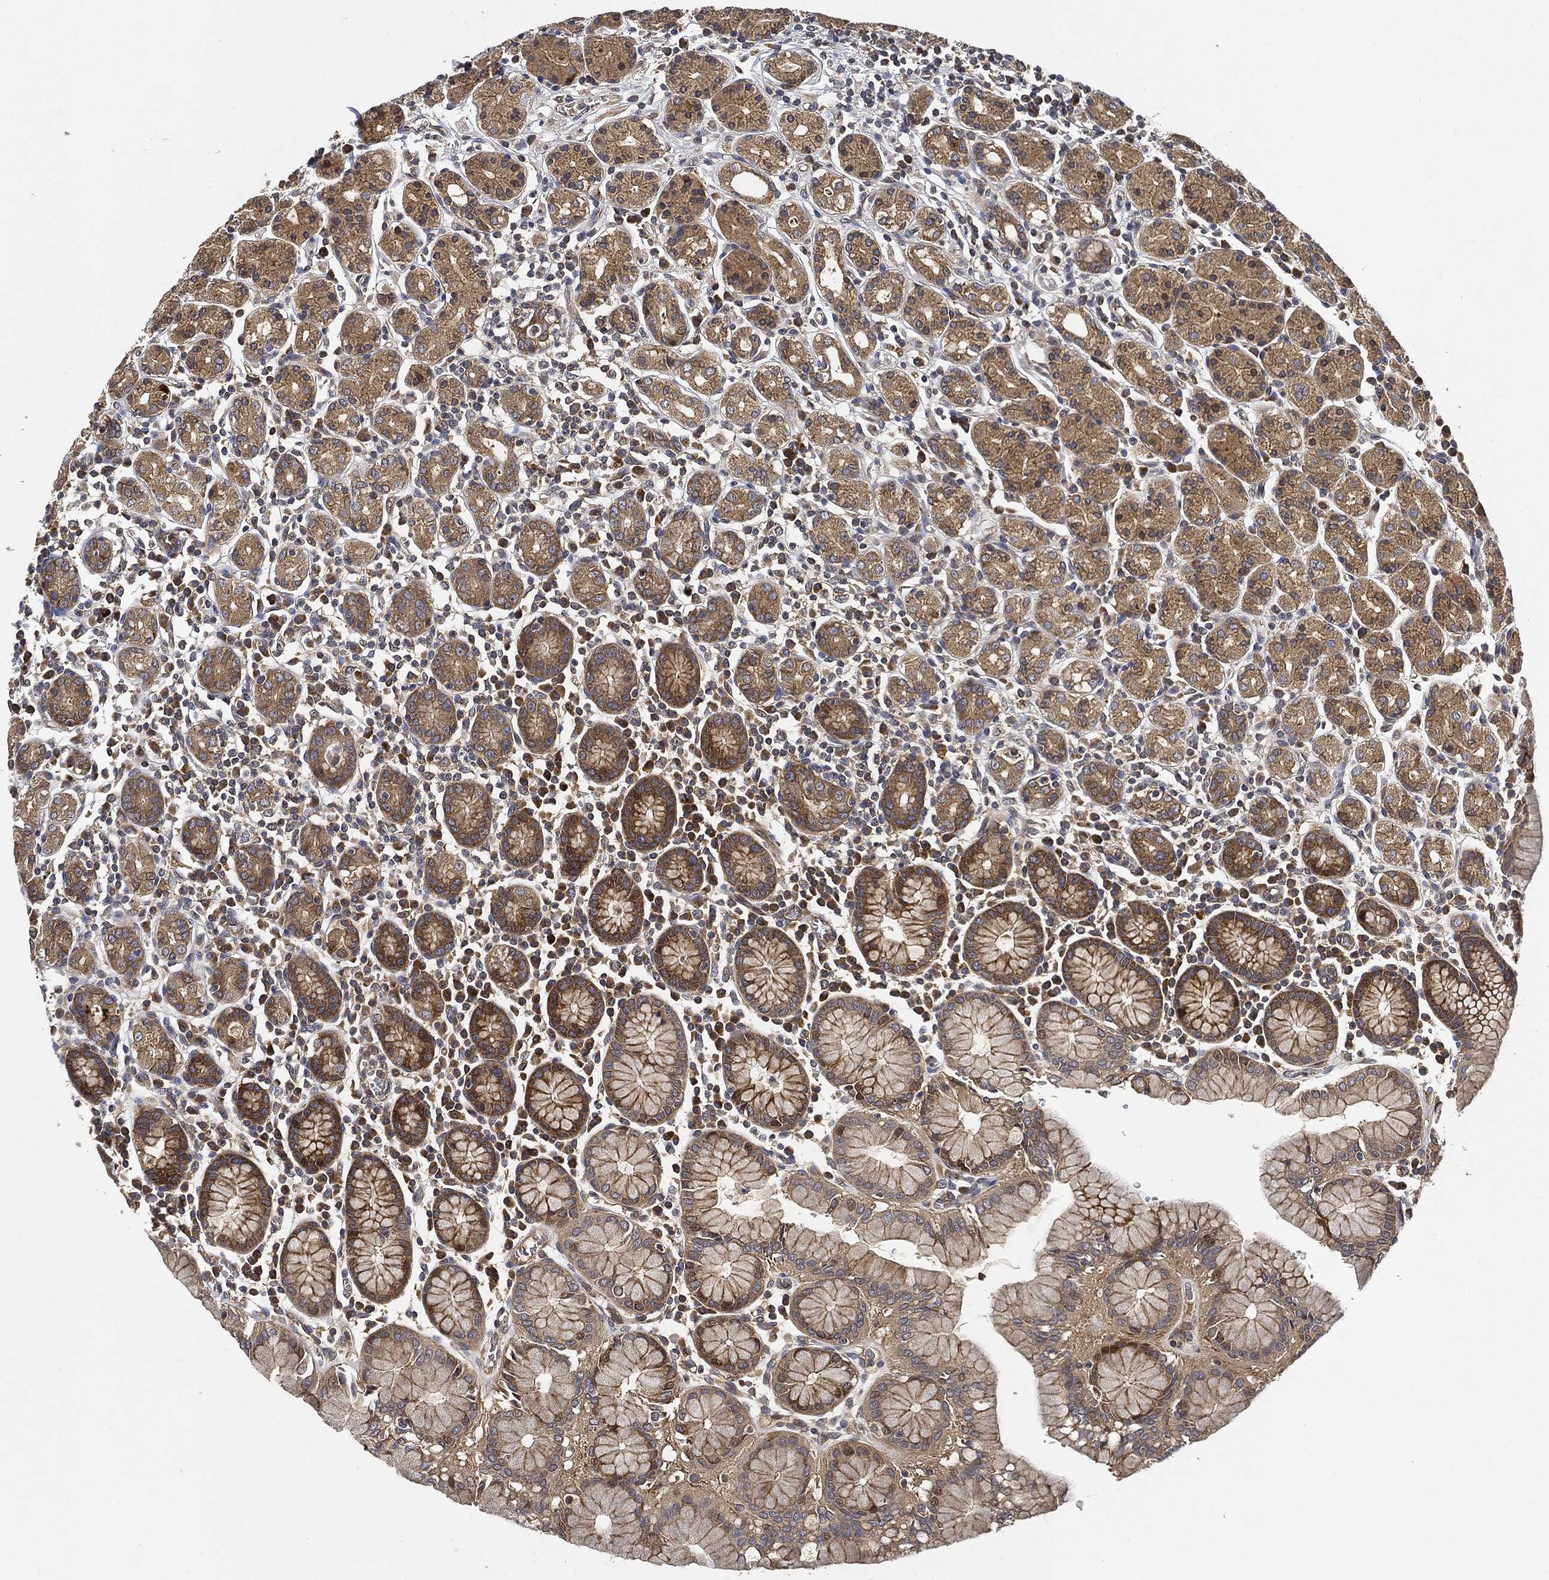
{"staining": {"intensity": "moderate", "quantity": "25%-75%", "location": "cytoplasmic/membranous"}, "tissue": "stomach", "cell_type": "Glandular cells", "image_type": "normal", "snomed": [{"axis": "morphology", "description": "Normal tissue, NOS"}, {"axis": "topography", "description": "Stomach, upper"}, {"axis": "topography", "description": "Stomach"}], "caption": "Immunohistochemical staining of benign stomach demonstrates medium levels of moderate cytoplasmic/membranous positivity in approximately 25%-75% of glandular cells. Nuclei are stained in blue.", "gene": "MLST8", "patient": {"sex": "male", "age": 62}}